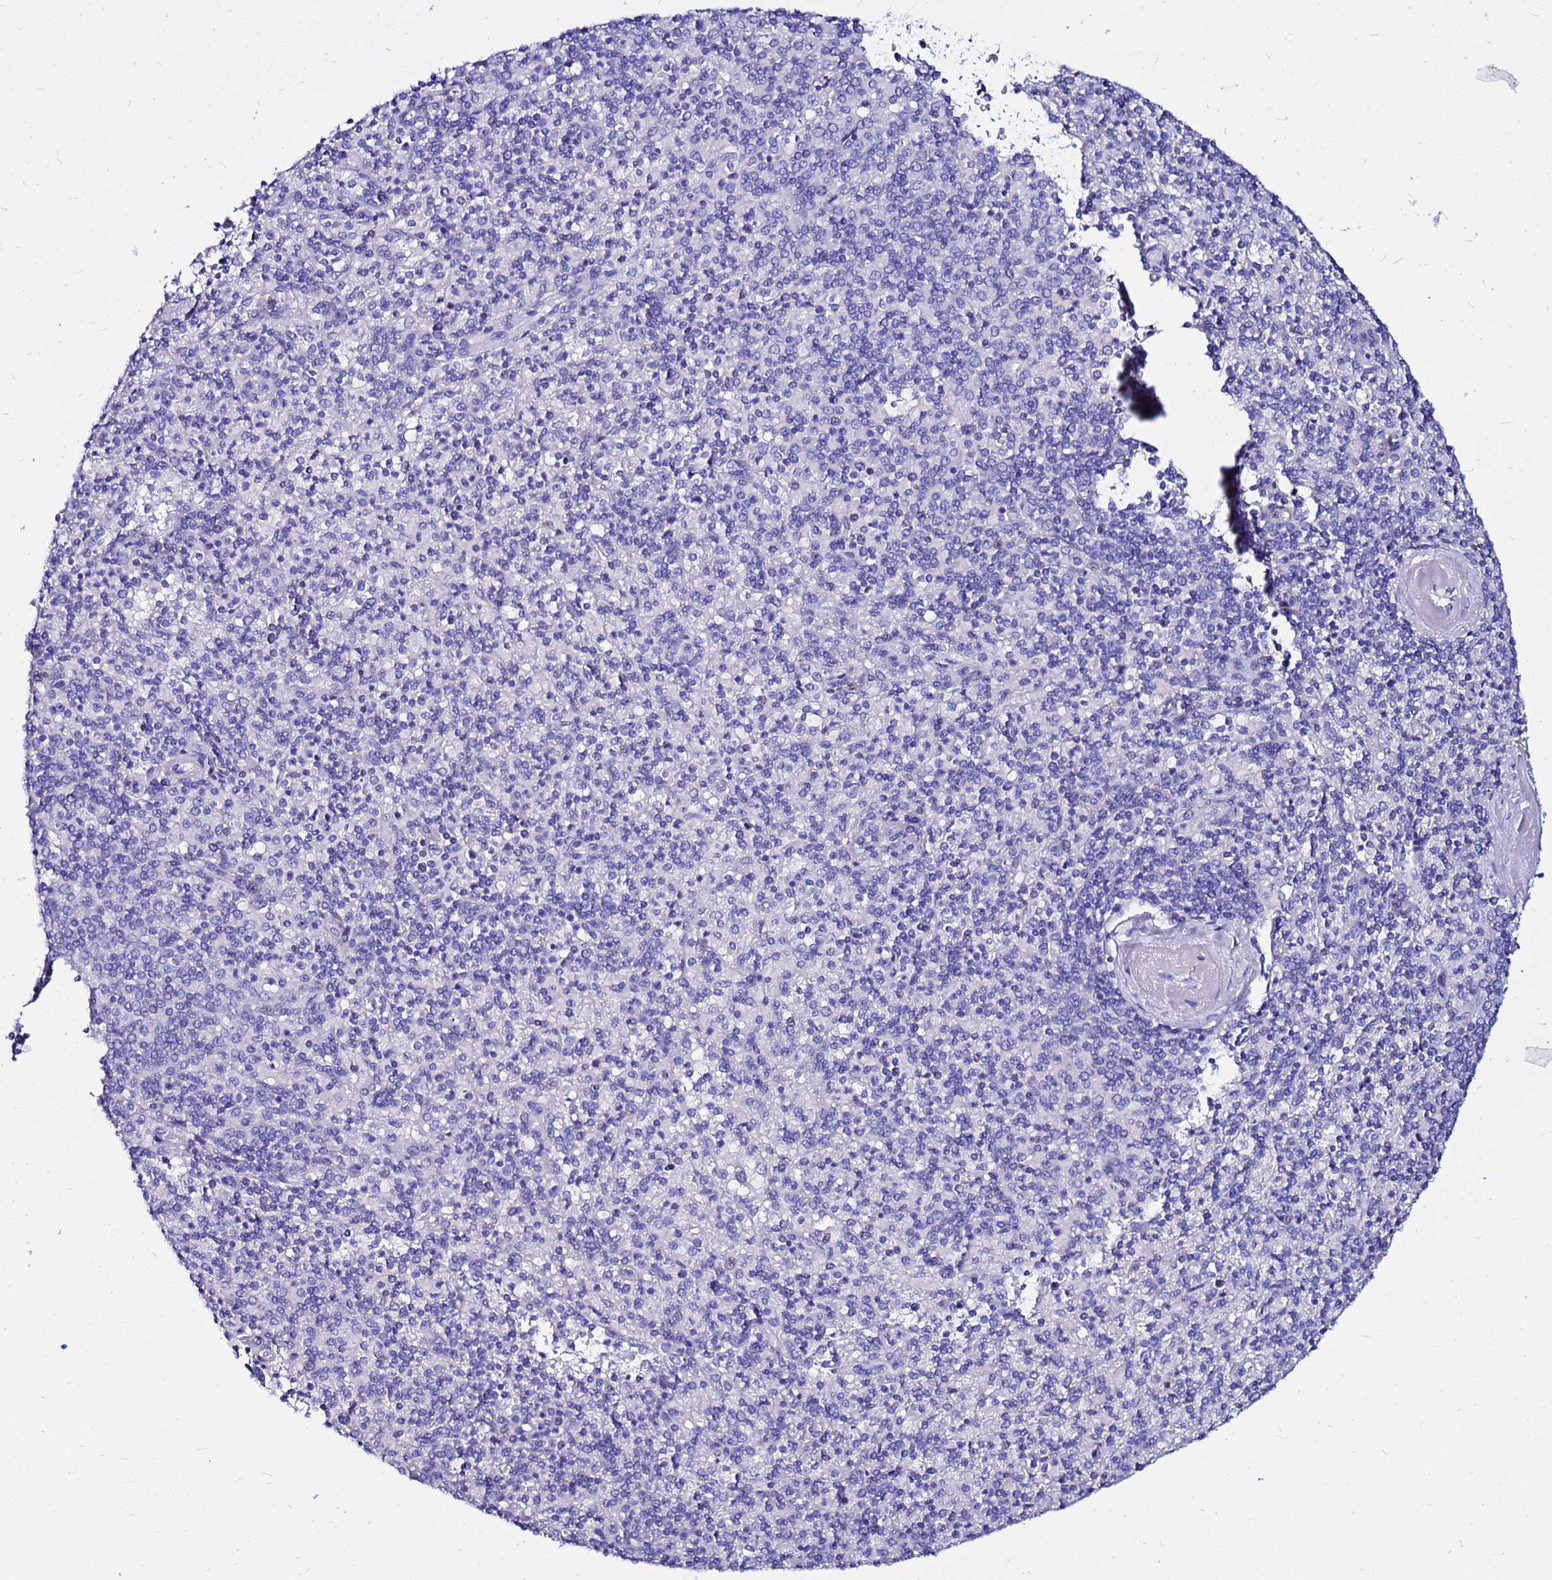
{"staining": {"intensity": "negative", "quantity": "none", "location": "none"}, "tissue": "spleen", "cell_type": "Cells in red pulp", "image_type": "normal", "snomed": [{"axis": "morphology", "description": "Normal tissue, NOS"}, {"axis": "topography", "description": "Spleen"}], "caption": "DAB immunohistochemical staining of normal spleen exhibits no significant positivity in cells in red pulp. (Brightfield microscopy of DAB IHC at high magnification).", "gene": "PPP1R14C", "patient": {"sex": "male", "age": 82}}